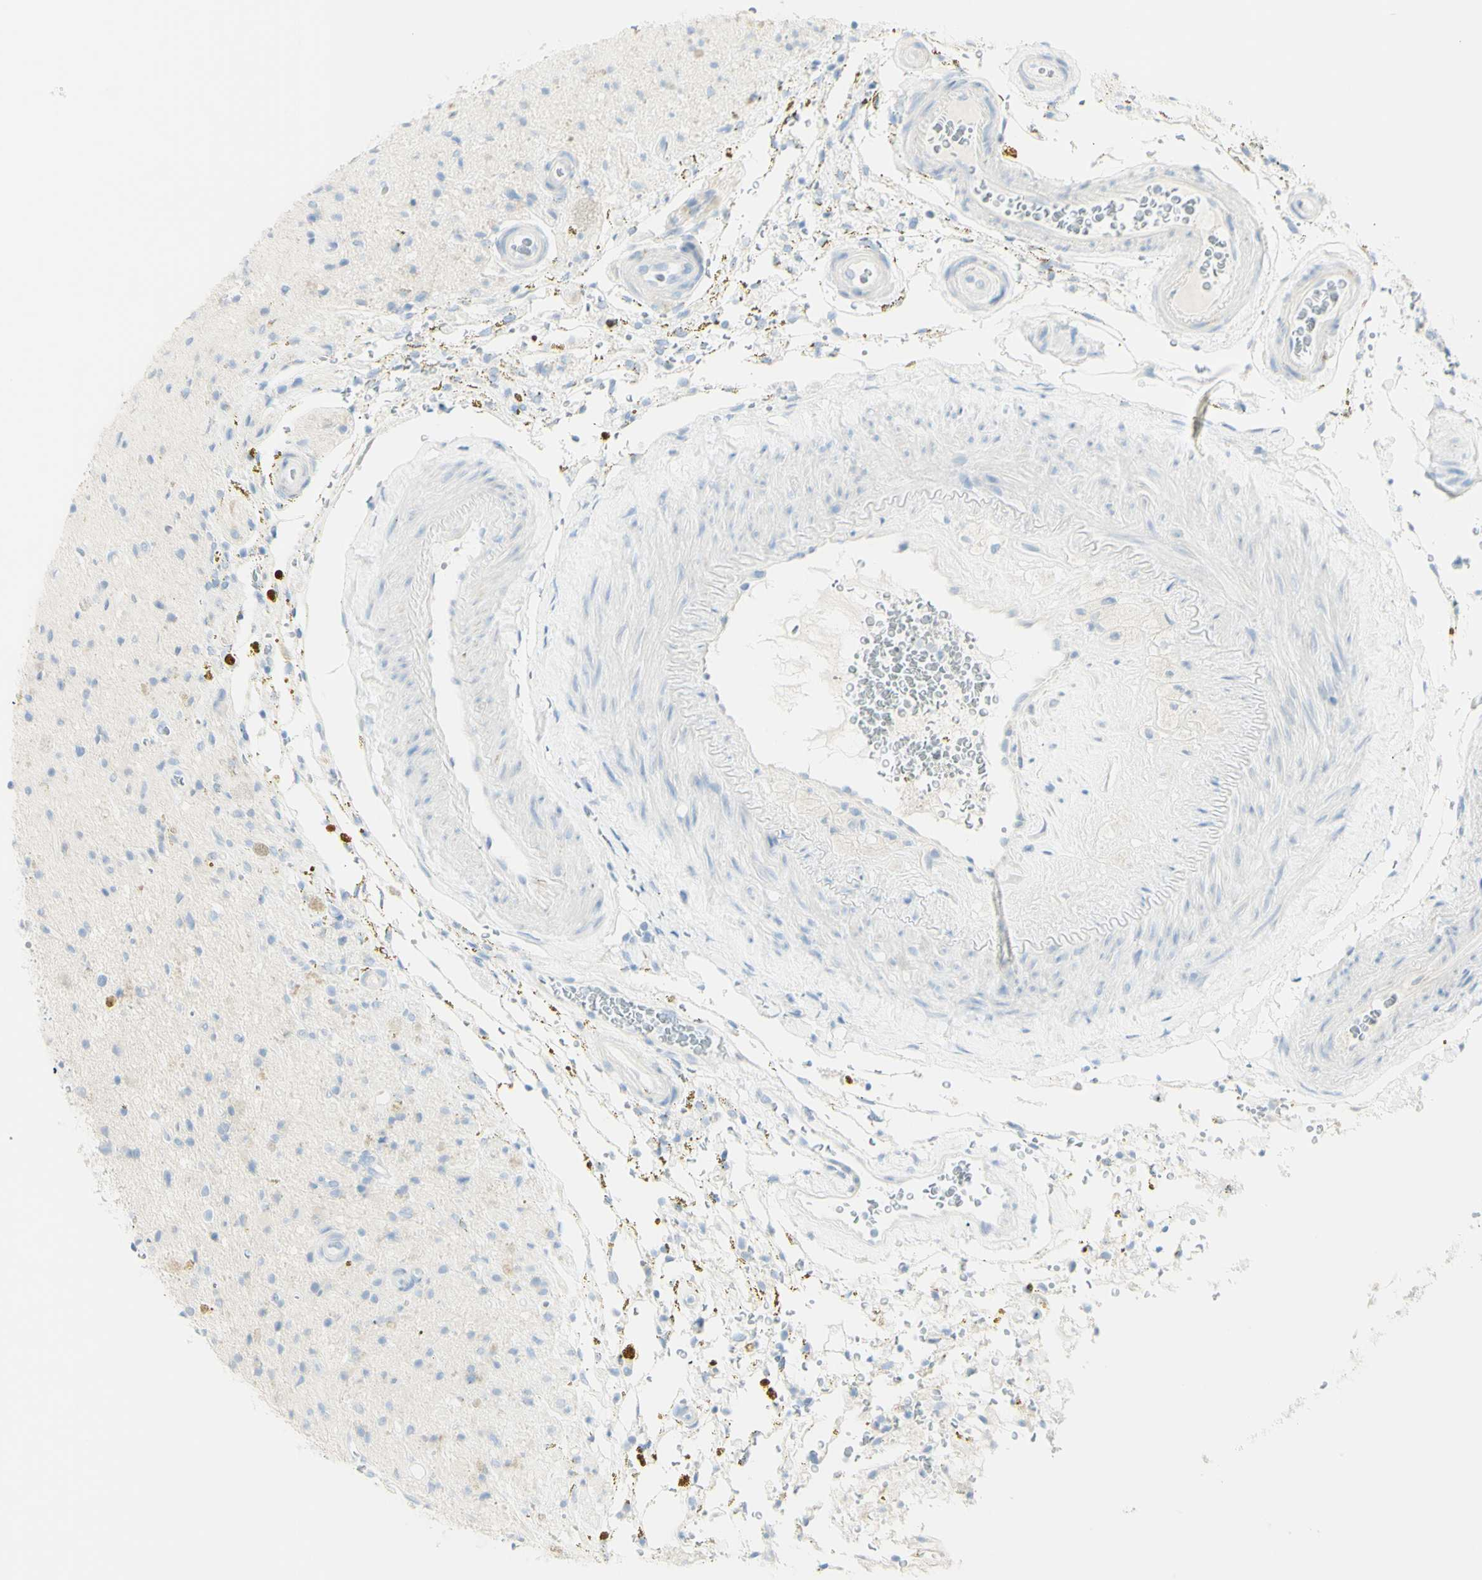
{"staining": {"intensity": "negative", "quantity": "none", "location": "none"}, "tissue": "glioma", "cell_type": "Tumor cells", "image_type": "cancer", "snomed": [{"axis": "morphology", "description": "Glioma, malignant, High grade"}, {"axis": "topography", "description": "Brain"}], "caption": "Immunohistochemistry (IHC) photomicrograph of neoplastic tissue: human high-grade glioma (malignant) stained with DAB shows no significant protein expression in tumor cells. Brightfield microscopy of IHC stained with DAB (brown) and hematoxylin (blue), captured at high magnification.", "gene": "LETM1", "patient": {"sex": "male", "age": 33}}